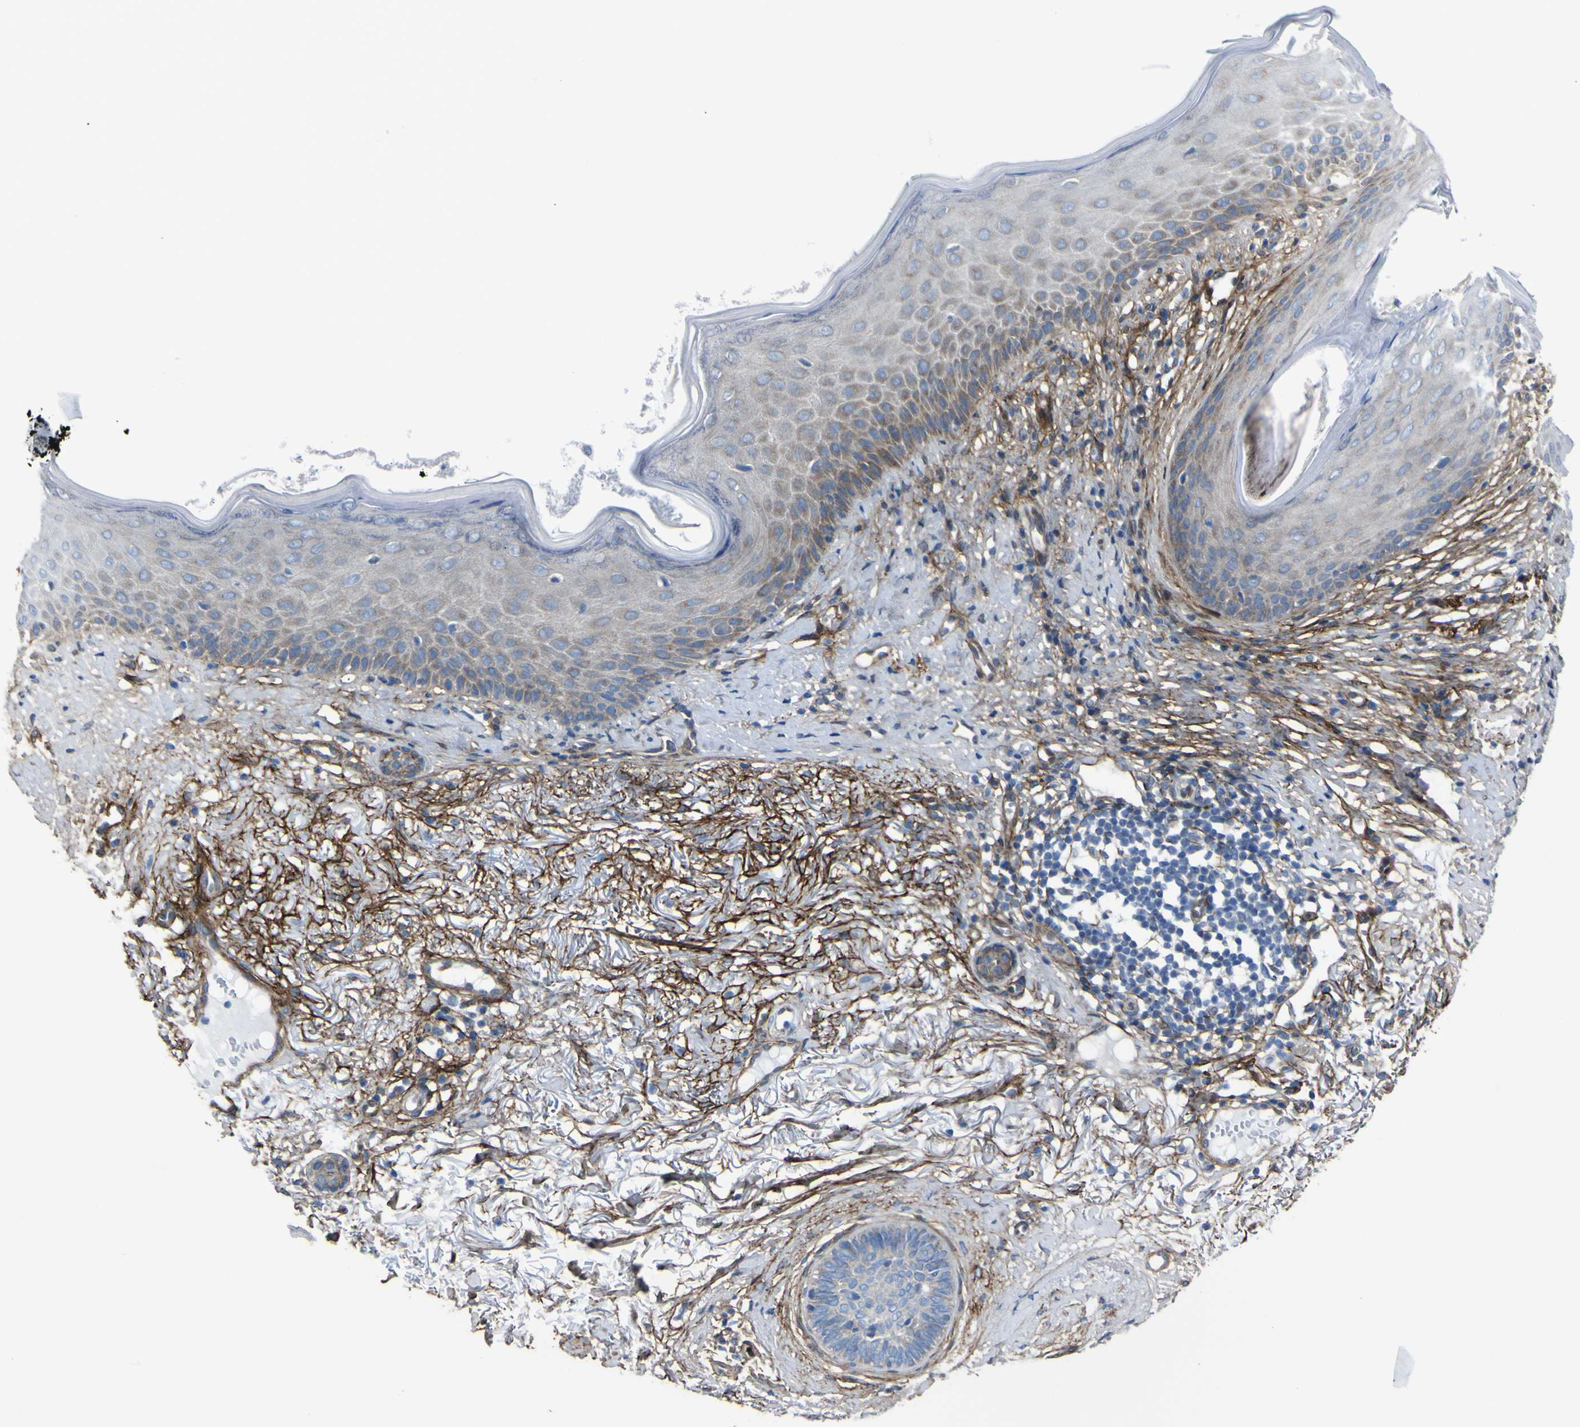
{"staining": {"intensity": "moderate", "quantity": ">75%", "location": "cytoplasmic/membranous"}, "tissue": "skin cancer", "cell_type": "Tumor cells", "image_type": "cancer", "snomed": [{"axis": "morphology", "description": "Basal cell carcinoma"}, {"axis": "topography", "description": "Skin"}], "caption": "IHC micrograph of neoplastic tissue: human skin cancer (basal cell carcinoma) stained using immunohistochemistry exhibits medium levels of moderate protein expression localized specifically in the cytoplasmic/membranous of tumor cells, appearing as a cytoplasmic/membranous brown color.", "gene": "LRRN1", "patient": {"sex": "female", "age": 70}}